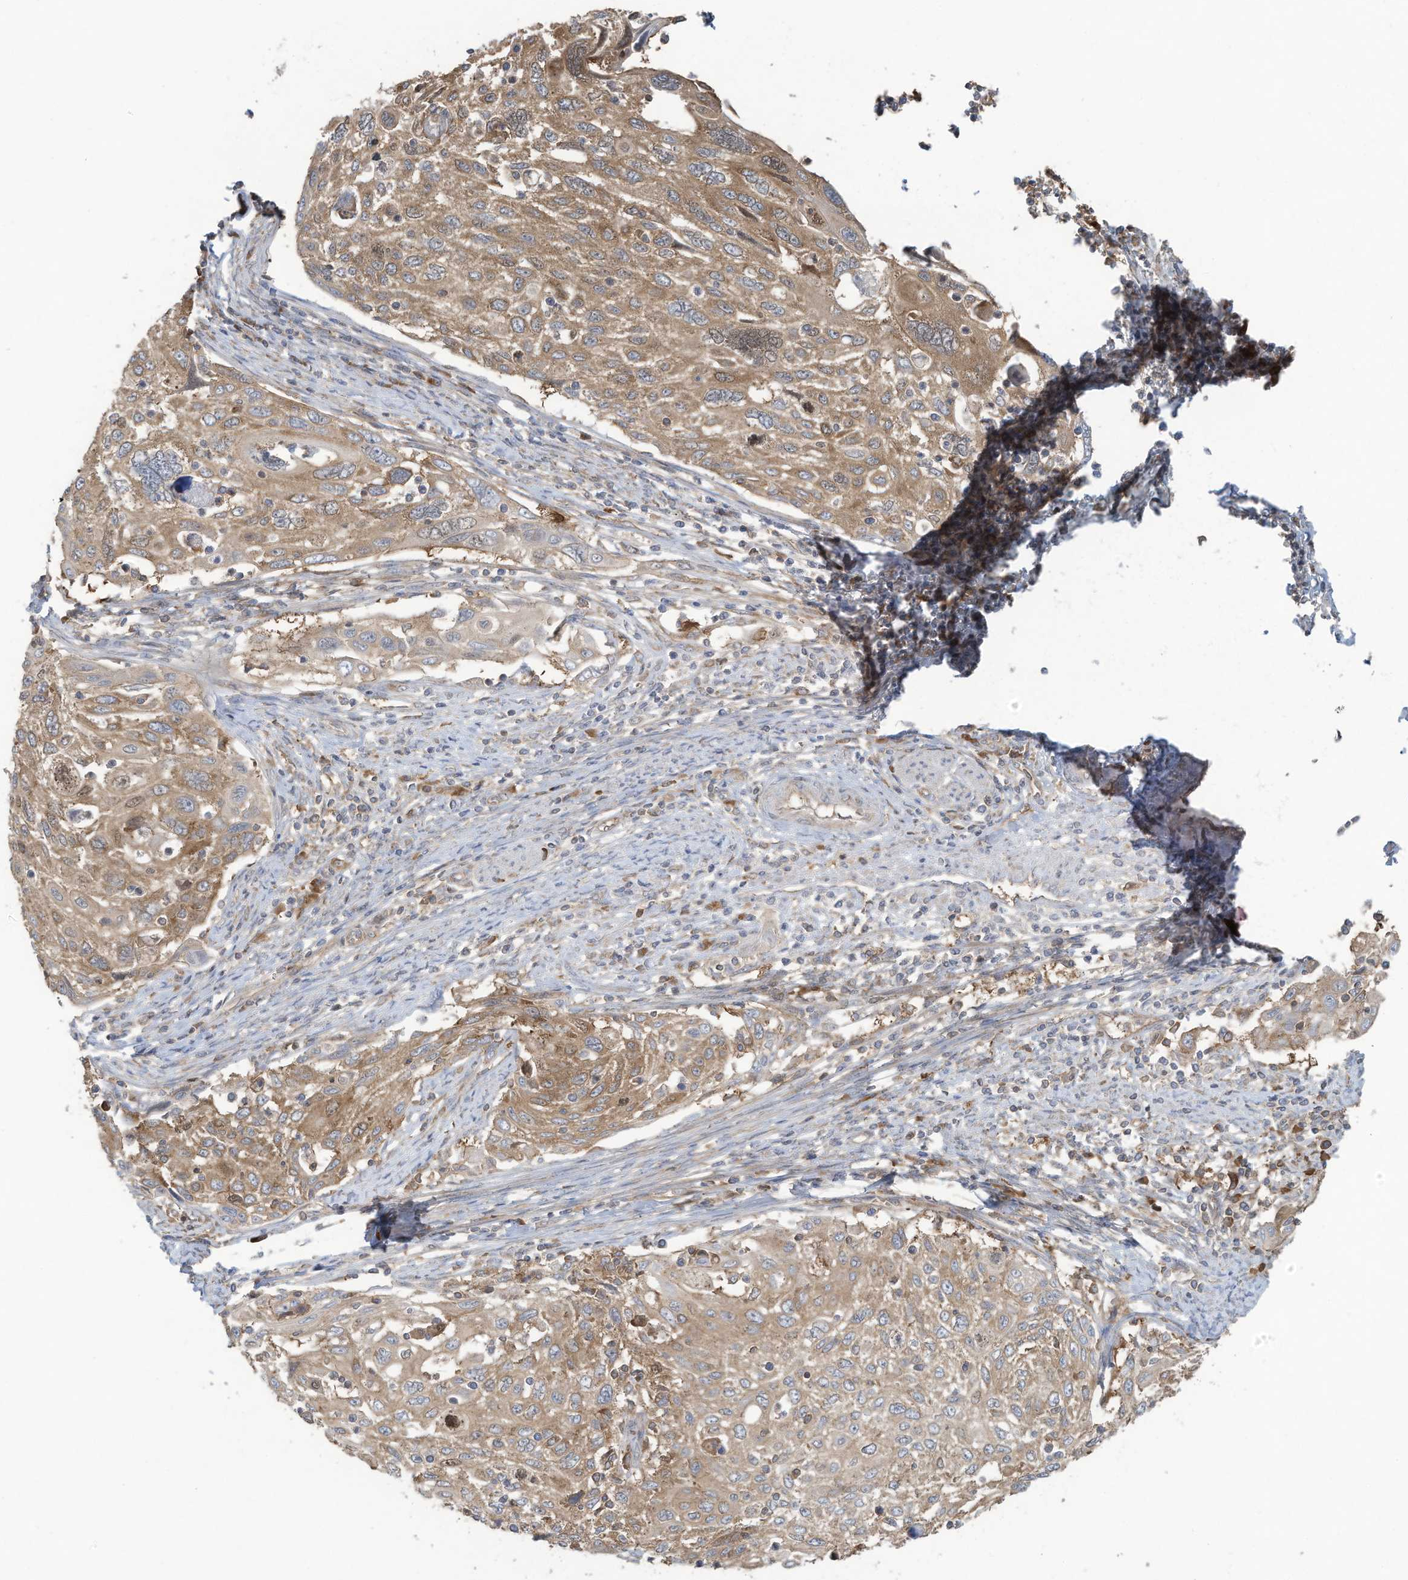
{"staining": {"intensity": "moderate", "quantity": "25%-75%", "location": "cytoplasmic/membranous"}, "tissue": "cervical cancer", "cell_type": "Tumor cells", "image_type": "cancer", "snomed": [{"axis": "morphology", "description": "Squamous cell carcinoma, NOS"}, {"axis": "topography", "description": "Cervix"}], "caption": "Cervical cancer tissue exhibits moderate cytoplasmic/membranous expression in approximately 25%-75% of tumor cells", "gene": "OLA1", "patient": {"sex": "female", "age": 70}}